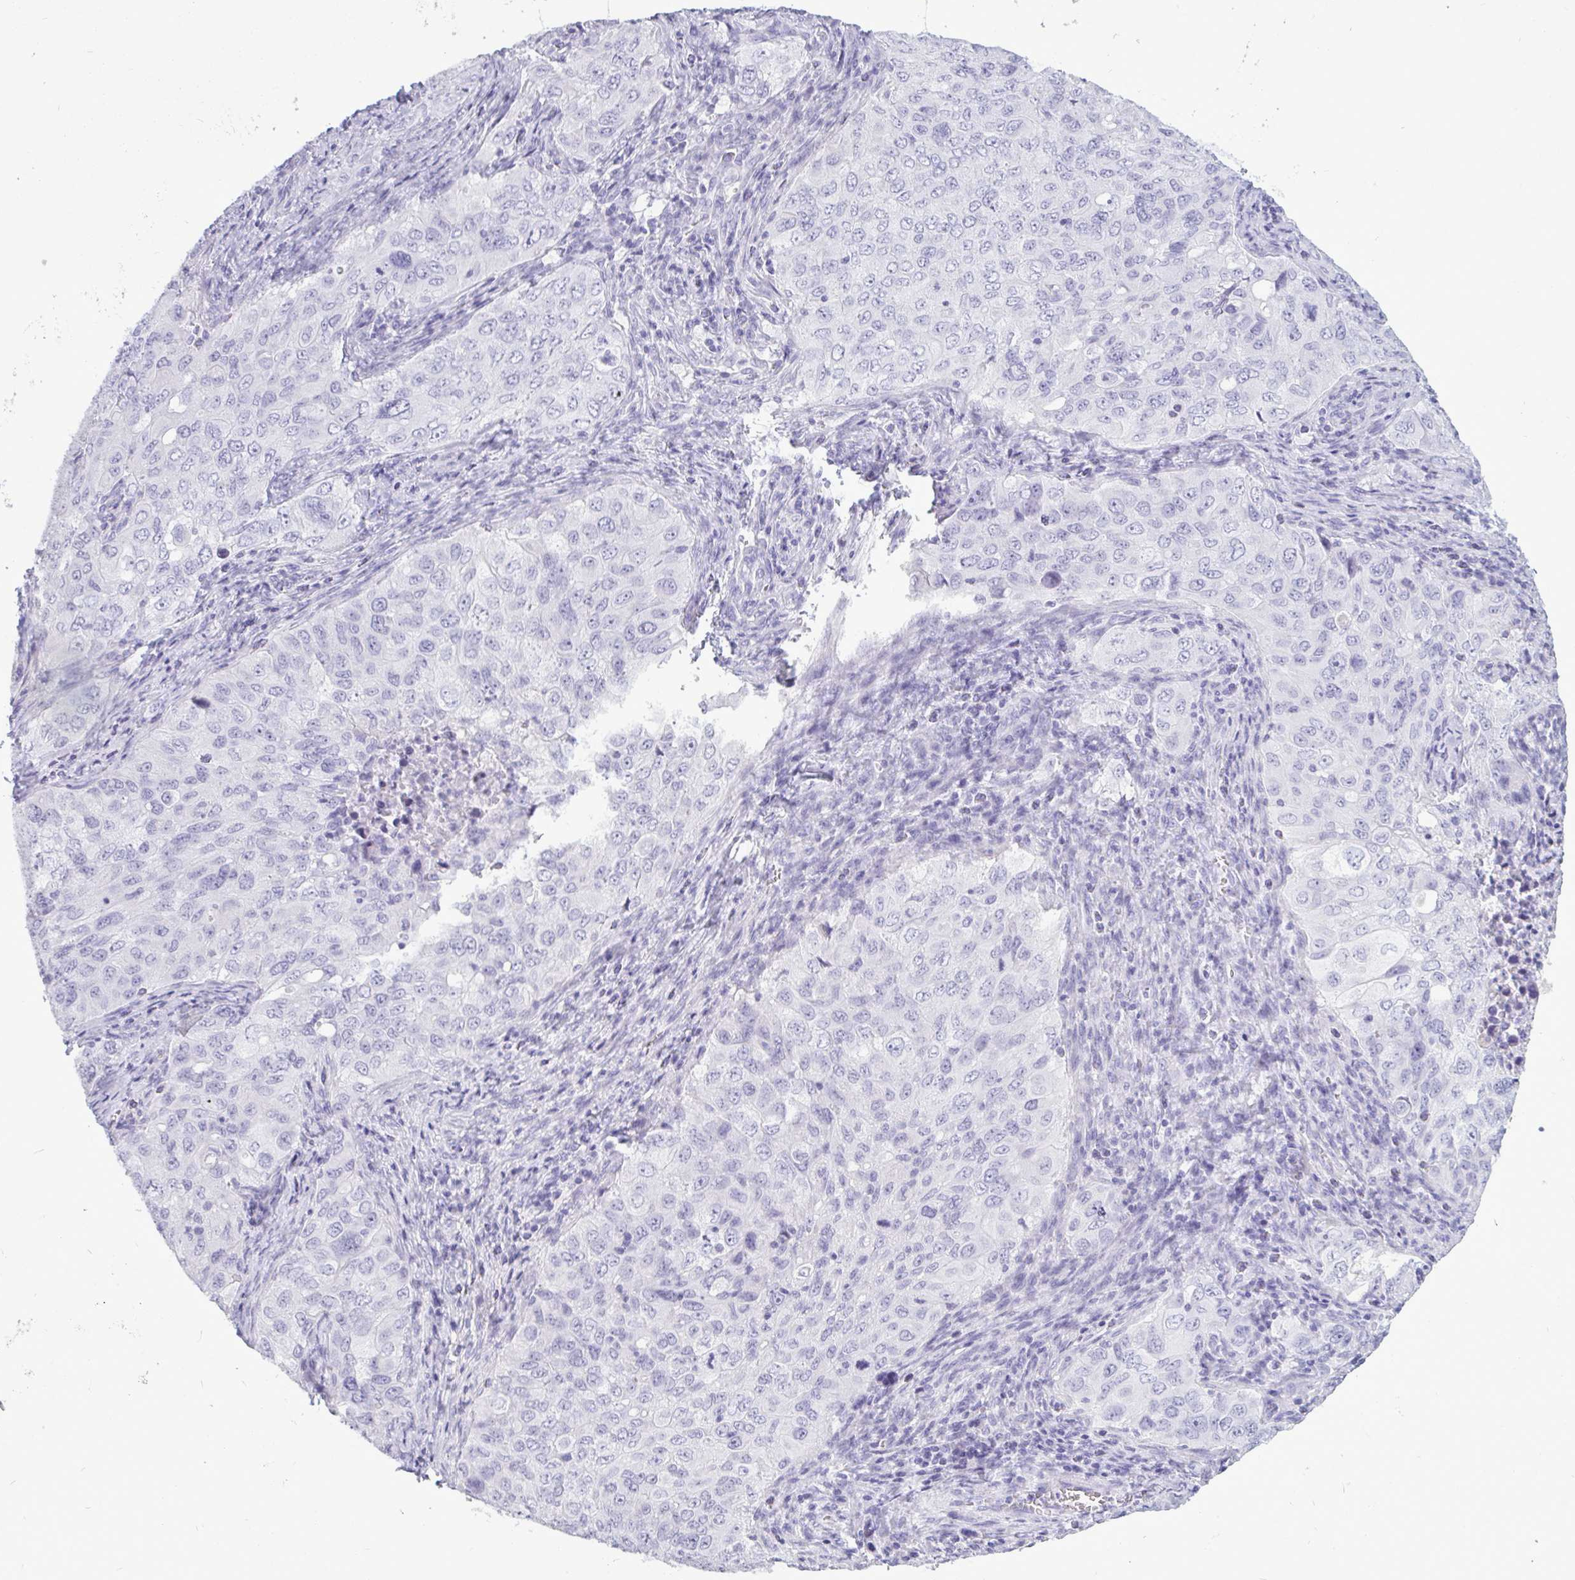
{"staining": {"intensity": "negative", "quantity": "none", "location": "none"}, "tissue": "lung cancer", "cell_type": "Tumor cells", "image_type": "cancer", "snomed": [{"axis": "morphology", "description": "Adenocarcinoma, NOS"}, {"axis": "morphology", "description": "Adenocarcinoma, metastatic, NOS"}, {"axis": "topography", "description": "Lymph node"}, {"axis": "topography", "description": "Lung"}], "caption": "This is an immunohistochemistry histopathology image of human adenocarcinoma (lung). There is no positivity in tumor cells.", "gene": "BBS10", "patient": {"sex": "female", "age": 42}}